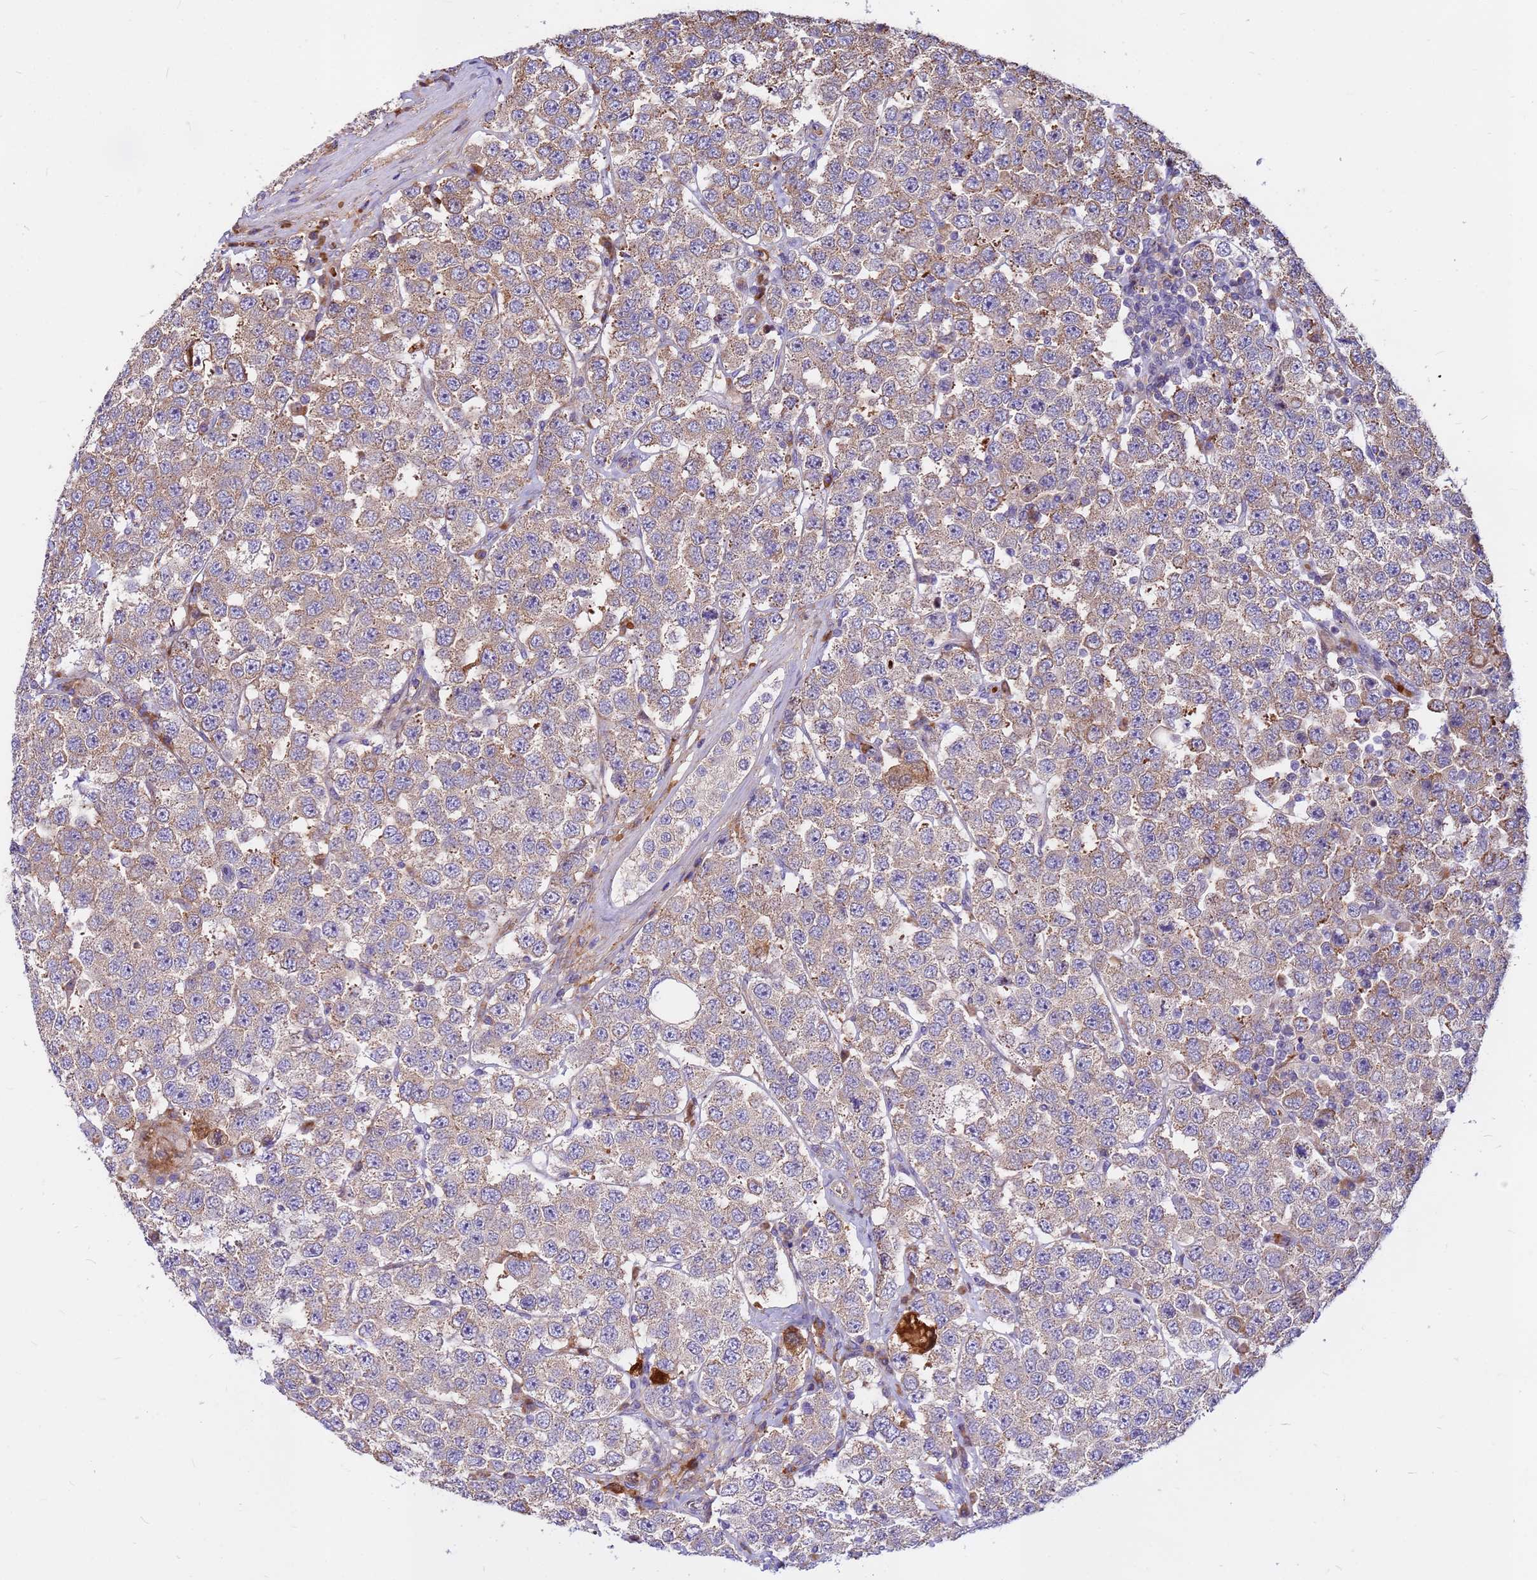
{"staining": {"intensity": "weak", "quantity": "25%-75%", "location": "cytoplasmic/membranous"}, "tissue": "testis cancer", "cell_type": "Tumor cells", "image_type": "cancer", "snomed": [{"axis": "morphology", "description": "Seminoma, NOS"}, {"axis": "topography", "description": "Testis"}], "caption": "A brown stain labels weak cytoplasmic/membranous expression of a protein in testis seminoma tumor cells.", "gene": "ZNF669", "patient": {"sex": "male", "age": 28}}